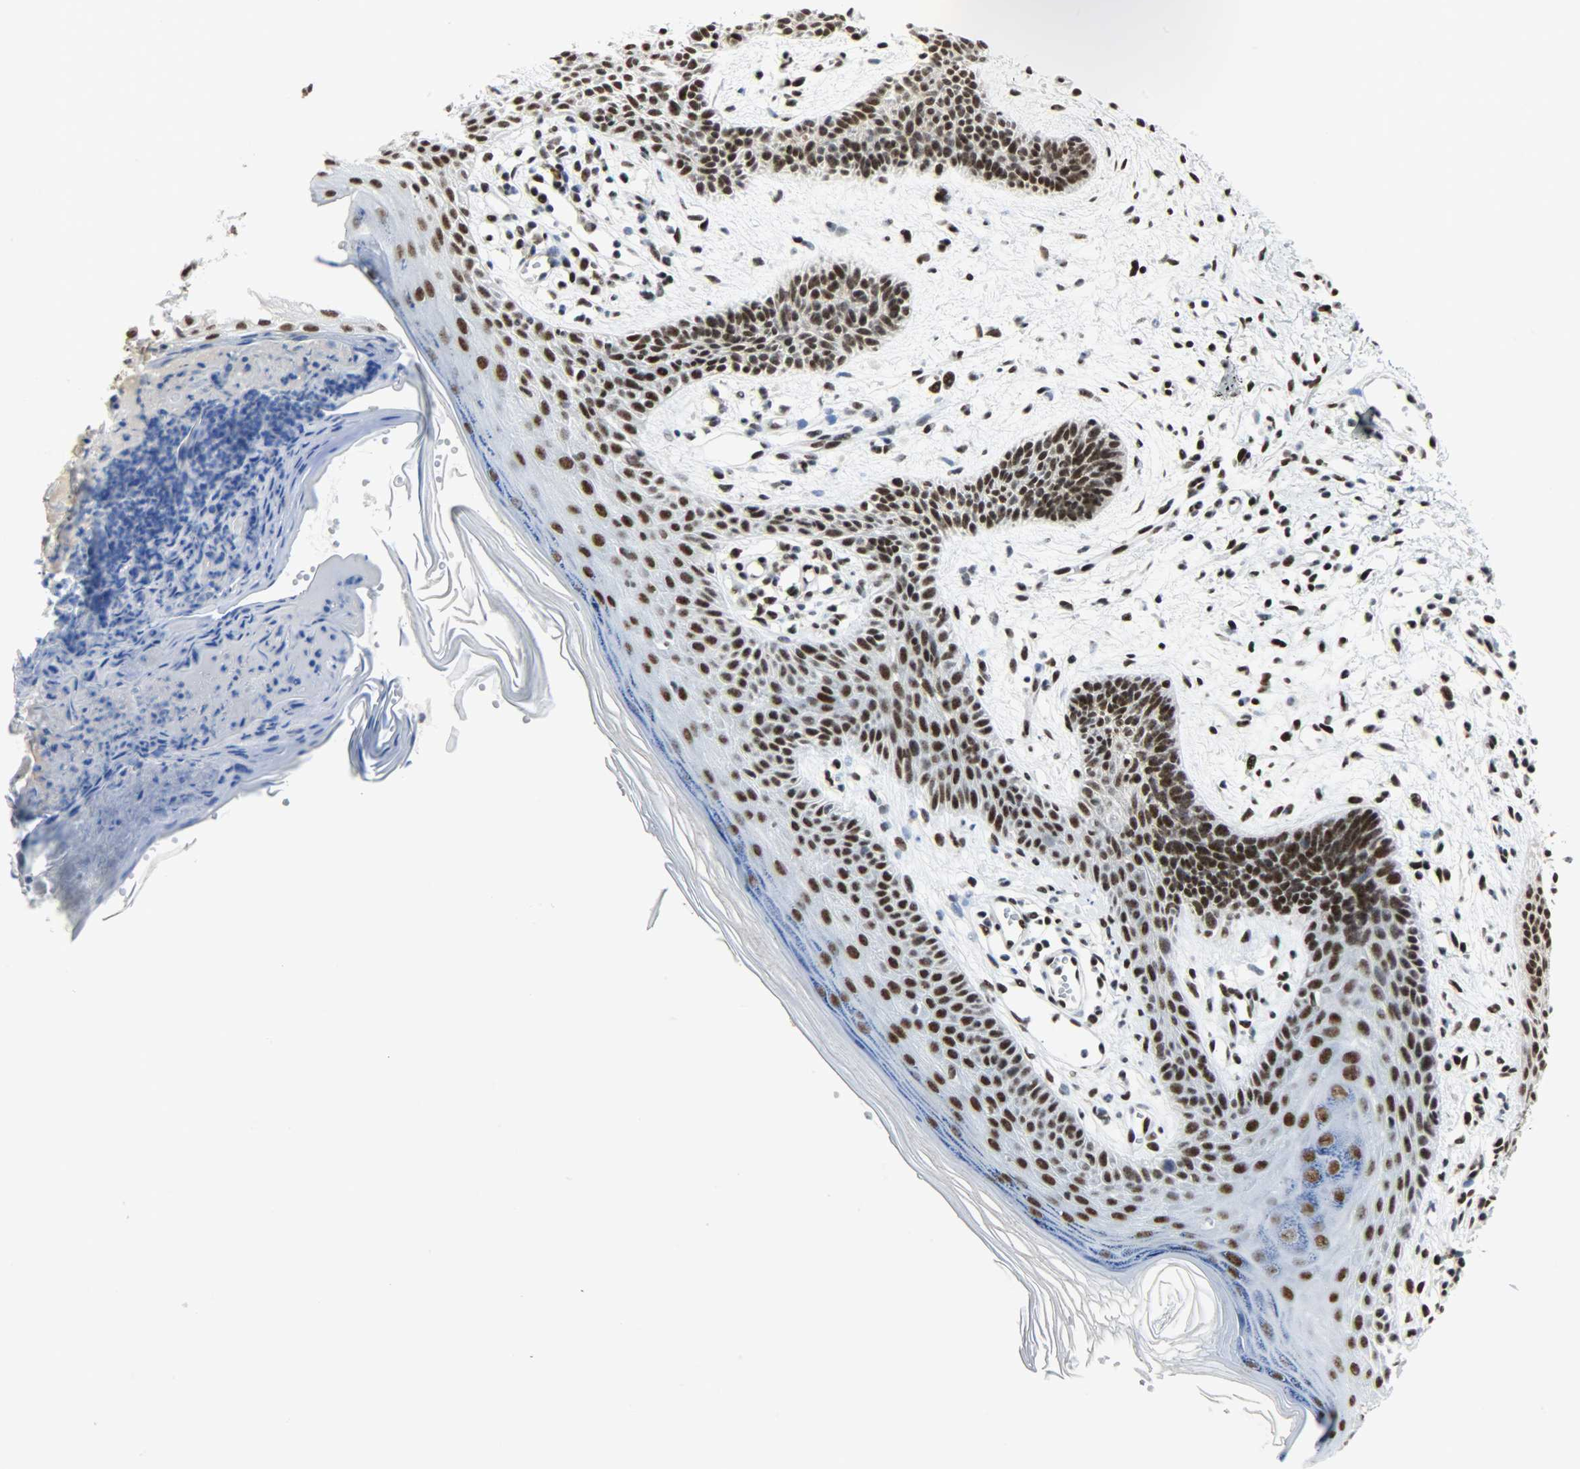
{"staining": {"intensity": "strong", "quantity": ">75%", "location": "cytoplasmic/membranous,nuclear"}, "tissue": "skin cancer", "cell_type": "Tumor cells", "image_type": "cancer", "snomed": [{"axis": "morphology", "description": "Normal tissue, NOS"}, {"axis": "morphology", "description": "Basal cell carcinoma"}, {"axis": "topography", "description": "Skin"}], "caption": "Immunohistochemical staining of skin basal cell carcinoma shows high levels of strong cytoplasmic/membranous and nuclear staining in approximately >75% of tumor cells.", "gene": "SSB", "patient": {"sex": "female", "age": 69}}